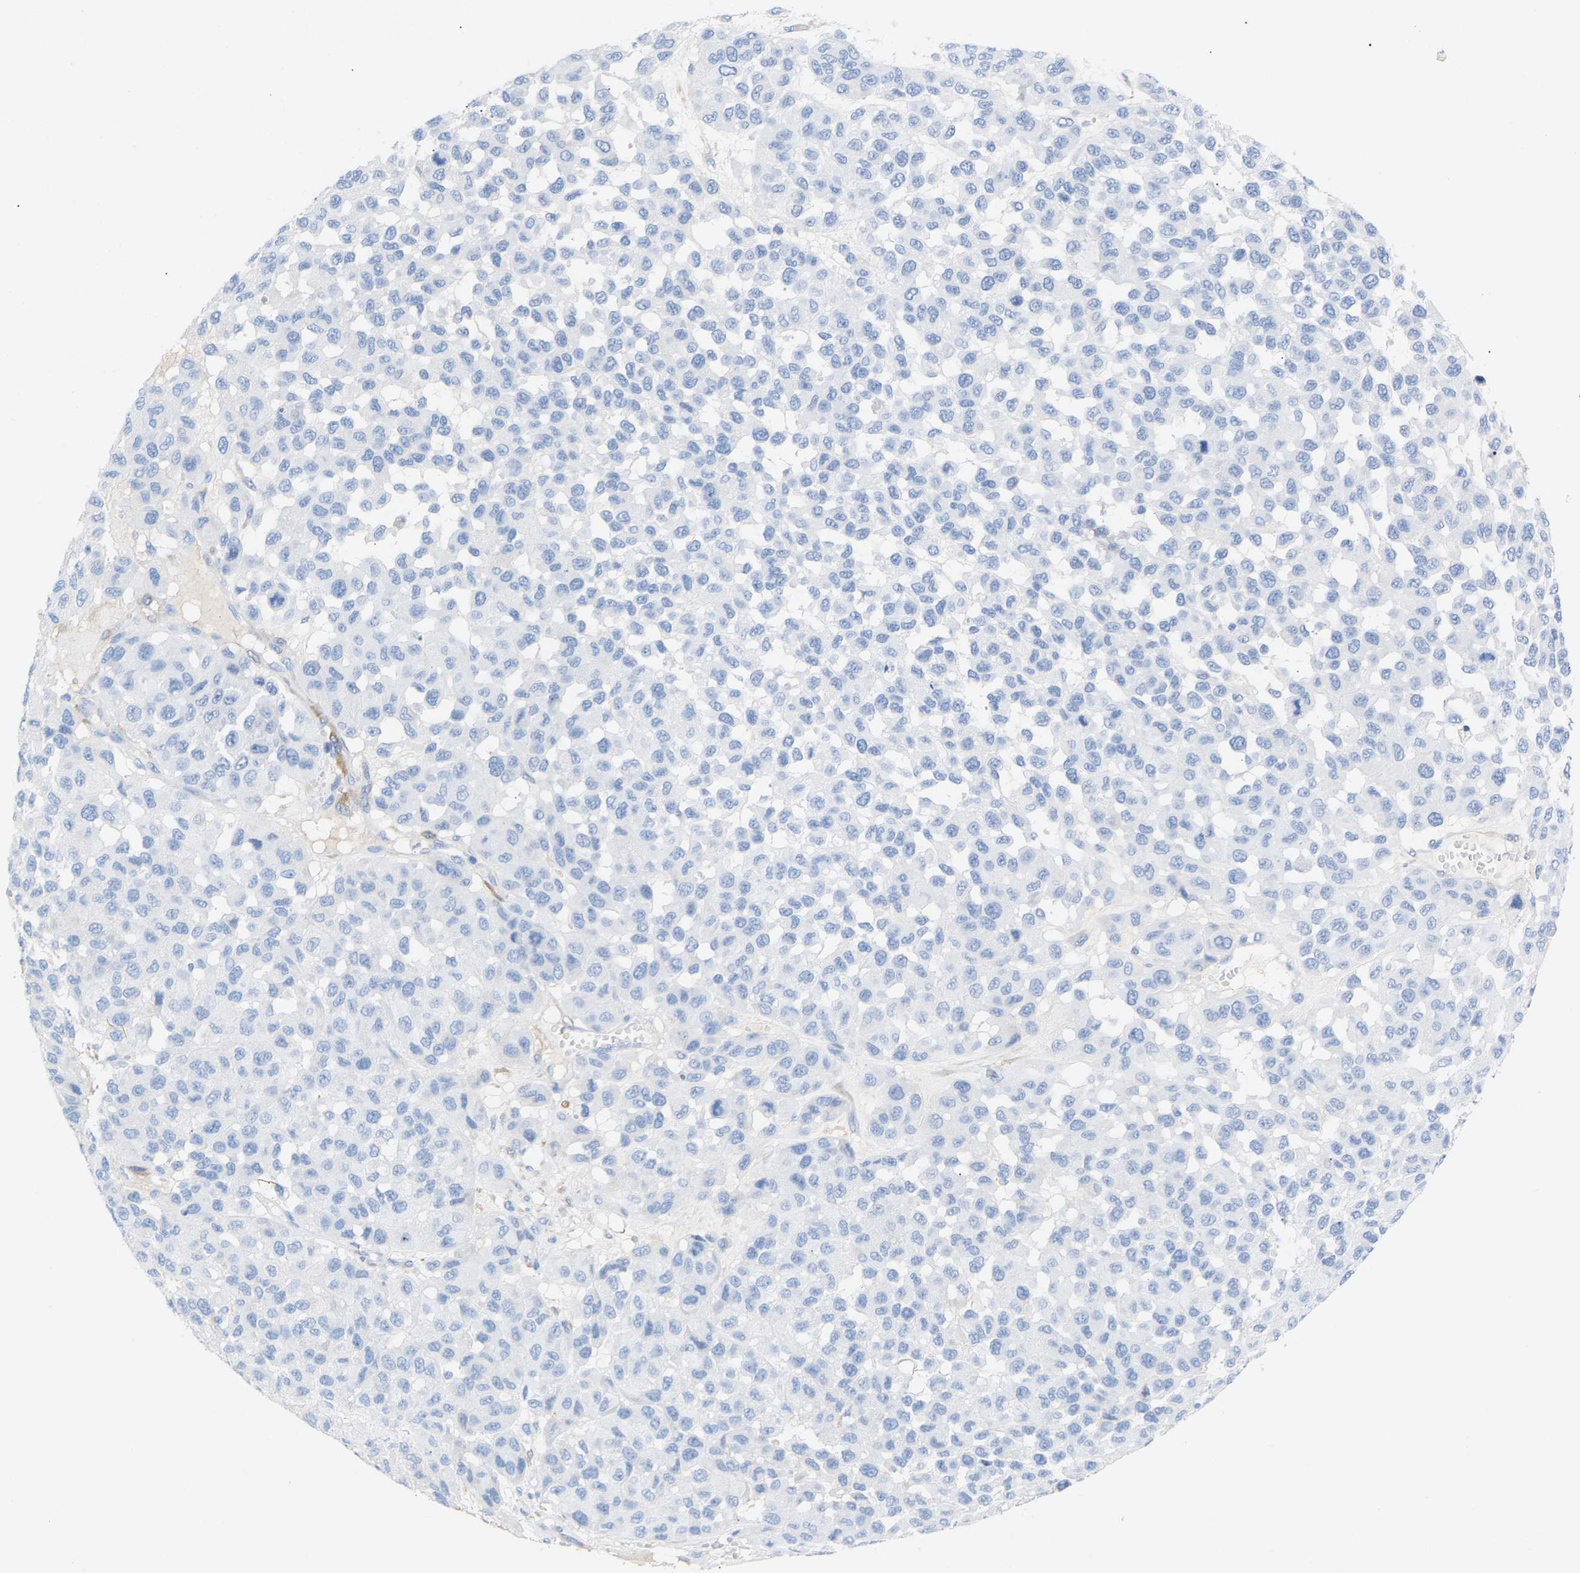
{"staining": {"intensity": "negative", "quantity": "none", "location": "none"}, "tissue": "melanoma", "cell_type": "Tumor cells", "image_type": "cancer", "snomed": [{"axis": "morphology", "description": "Malignant melanoma, NOS"}, {"axis": "topography", "description": "Skin"}], "caption": "IHC of melanoma demonstrates no positivity in tumor cells. (DAB (3,3'-diaminobenzidine) immunohistochemistry with hematoxylin counter stain).", "gene": "AMPH", "patient": {"sex": "male", "age": 62}}